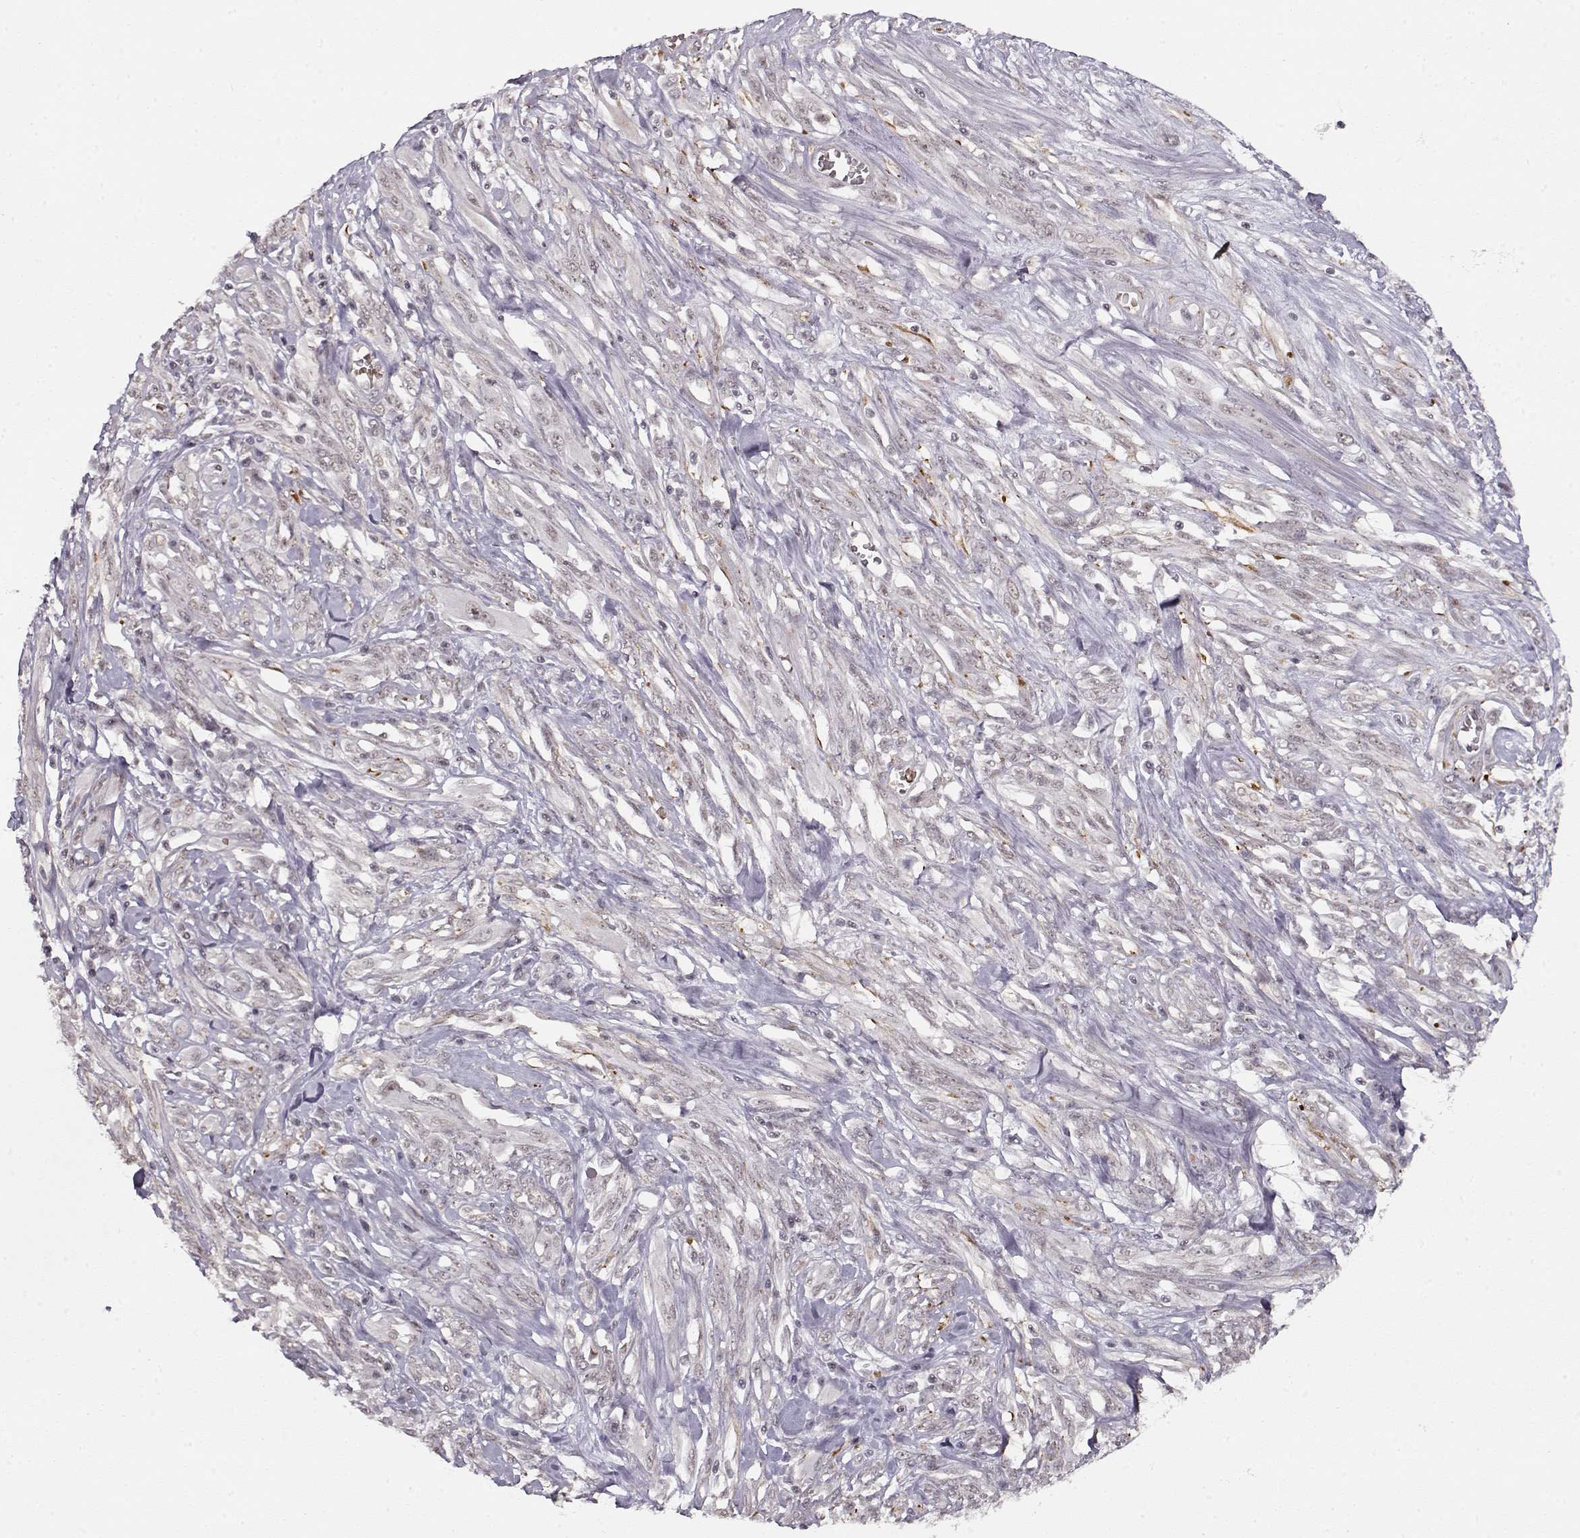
{"staining": {"intensity": "weak", "quantity": "<25%", "location": "nuclear"}, "tissue": "melanoma", "cell_type": "Tumor cells", "image_type": "cancer", "snomed": [{"axis": "morphology", "description": "Malignant melanoma, NOS"}, {"axis": "topography", "description": "Skin"}], "caption": "High power microscopy histopathology image of an immunohistochemistry (IHC) histopathology image of melanoma, revealing no significant expression in tumor cells. (Immunohistochemistry, brightfield microscopy, high magnification).", "gene": "PCP4", "patient": {"sex": "female", "age": 91}}